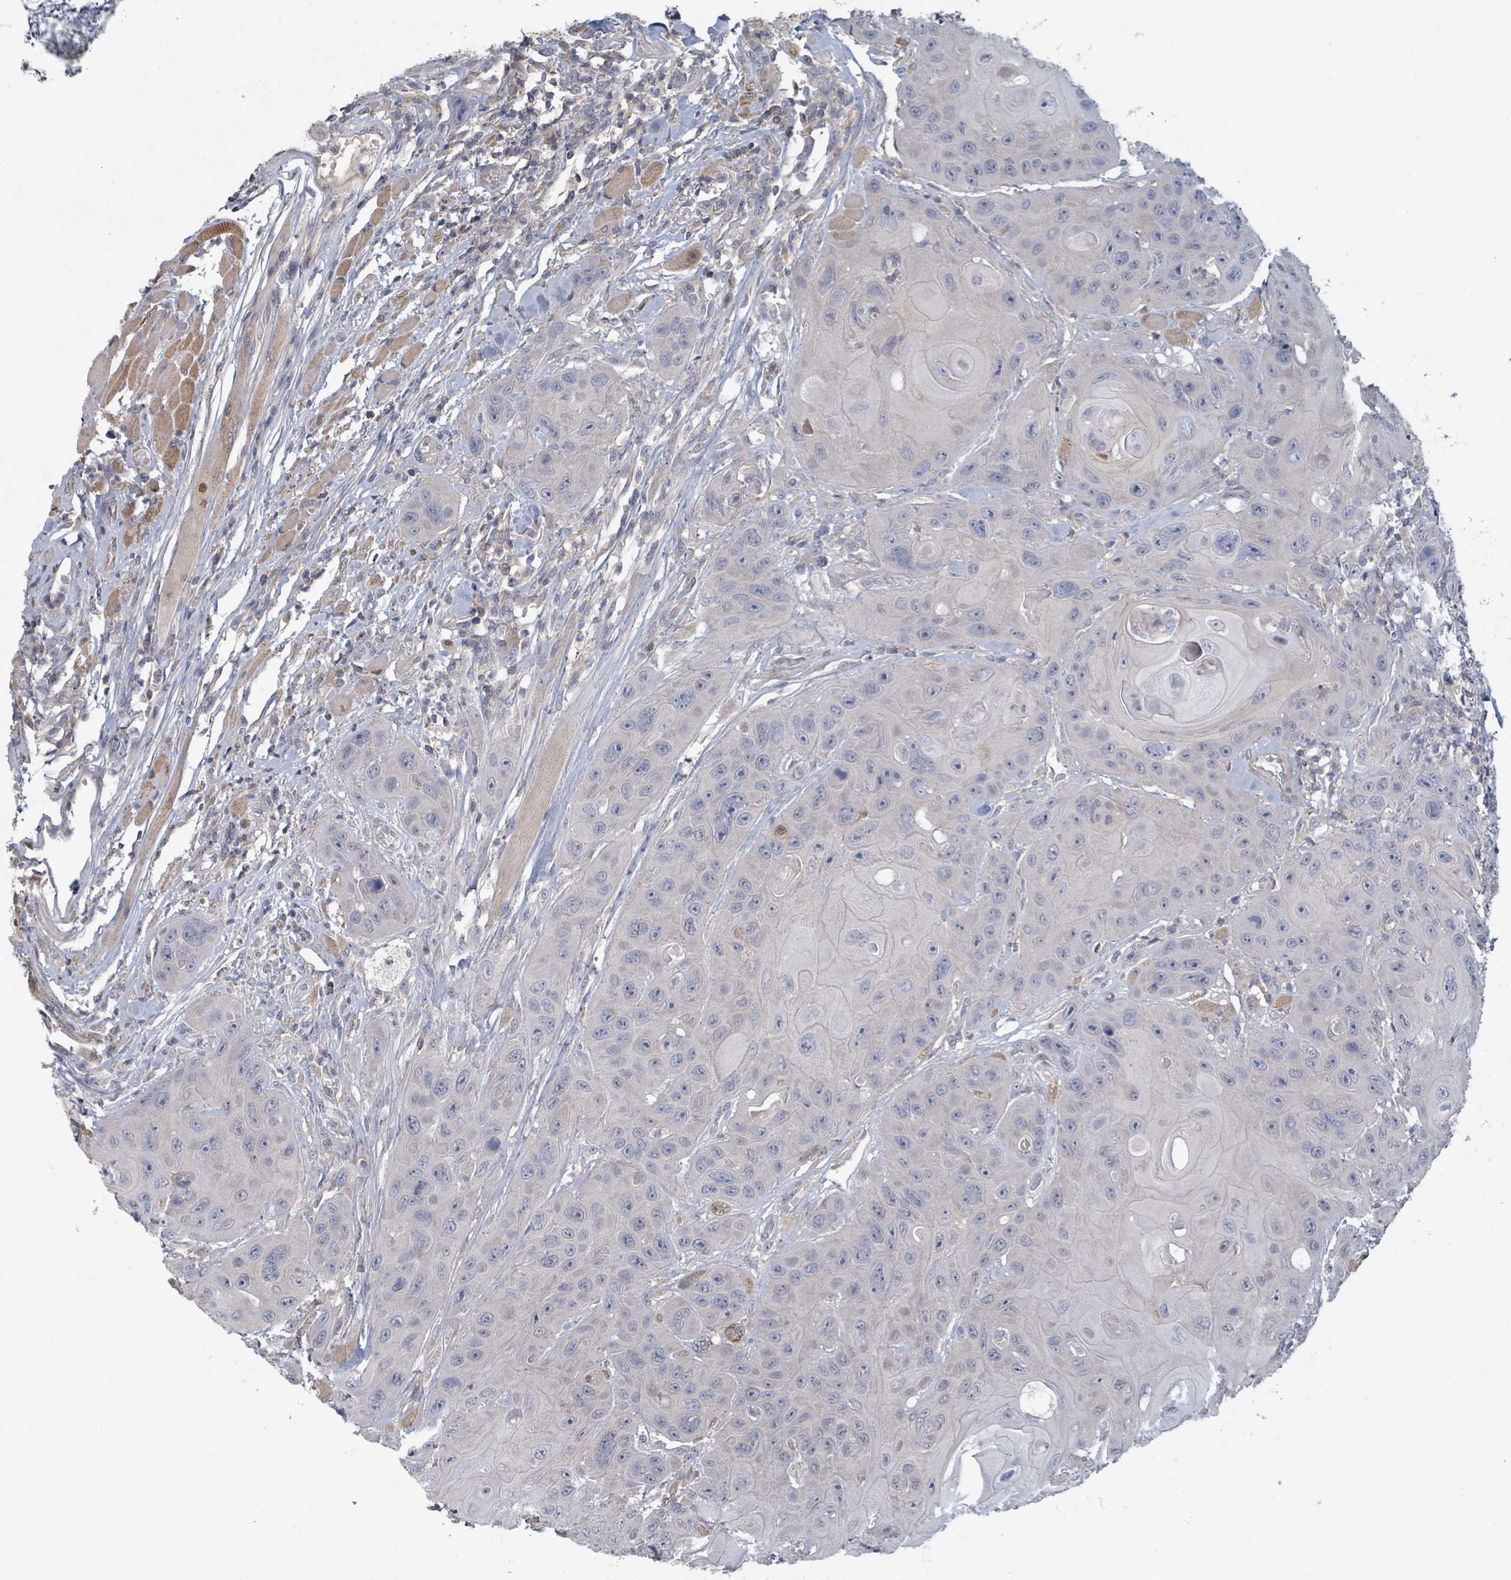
{"staining": {"intensity": "negative", "quantity": "none", "location": "none"}, "tissue": "head and neck cancer", "cell_type": "Tumor cells", "image_type": "cancer", "snomed": [{"axis": "morphology", "description": "Squamous cell carcinoma, NOS"}, {"axis": "topography", "description": "Head-Neck"}], "caption": "This micrograph is of squamous cell carcinoma (head and neck) stained with IHC to label a protein in brown with the nuclei are counter-stained blue. There is no staining in tumor cells.", "gene": "GABBR1", "patient": {"sex": "female", "age": 59}}